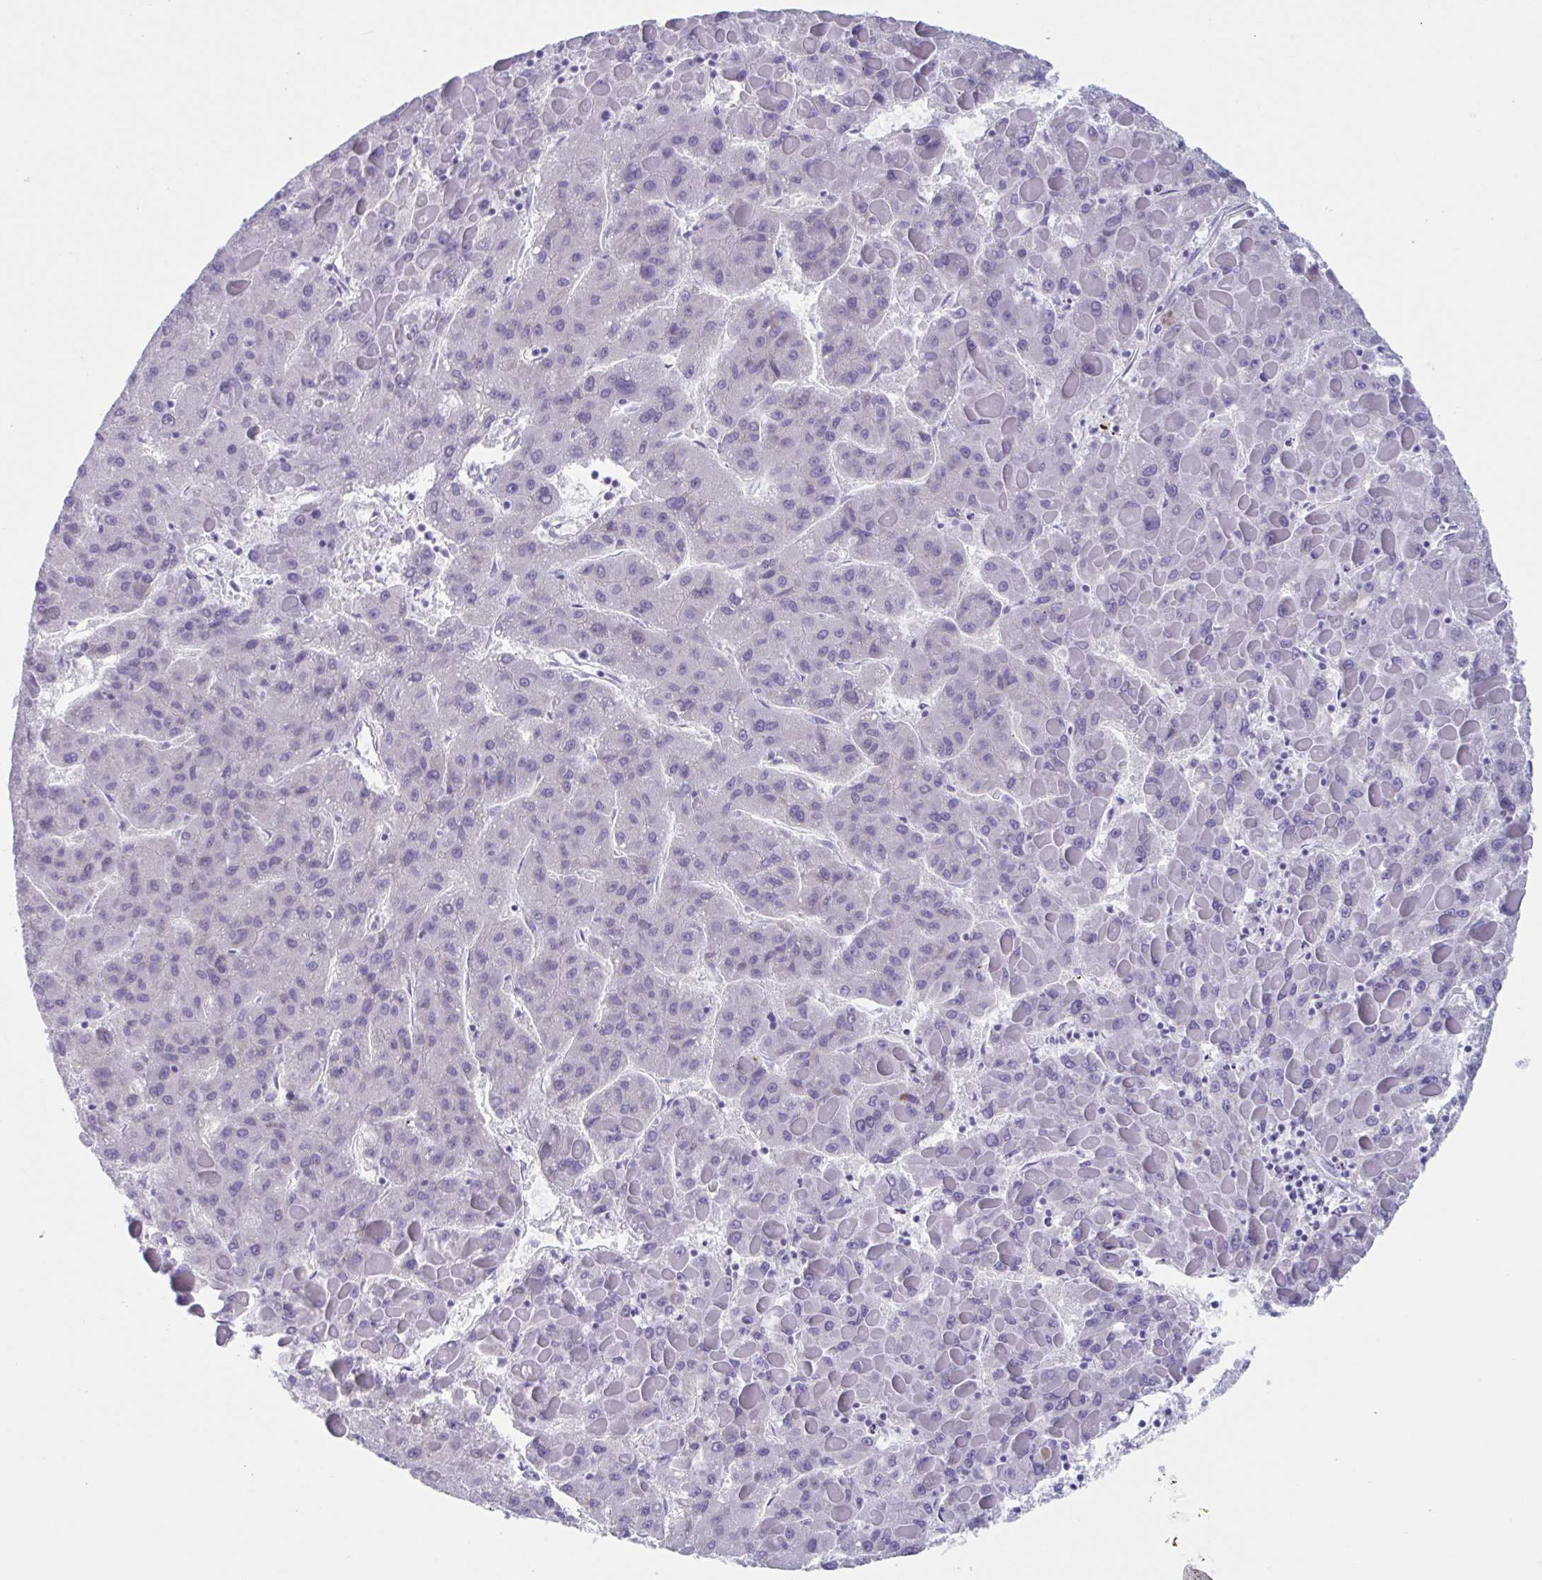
{"staining": {"intensity": "negative", "quantity": "none", "location": "none"}, "tissue": "liver cancer", "cell_type": "Tumor cells", "image_type": "cancer", "snomed": [{"axis": "morphology", "description": "Carcinoma, Hepatocellular, NOS"}, {"axis": "topography", "description": "Liver"}], "caption": "The immunohistochemistry (IHC) image has no significant expression in tumor cells of hepatocellular carcinoma (liver) tissue. The staining is performed using DAB (3,3'-diaminobenzidine) brown chromogen with nuclei counter-stained in using hematoxylin.", "gene": "HSD11B2", "patient": {"sex": "female", "age": 82}}